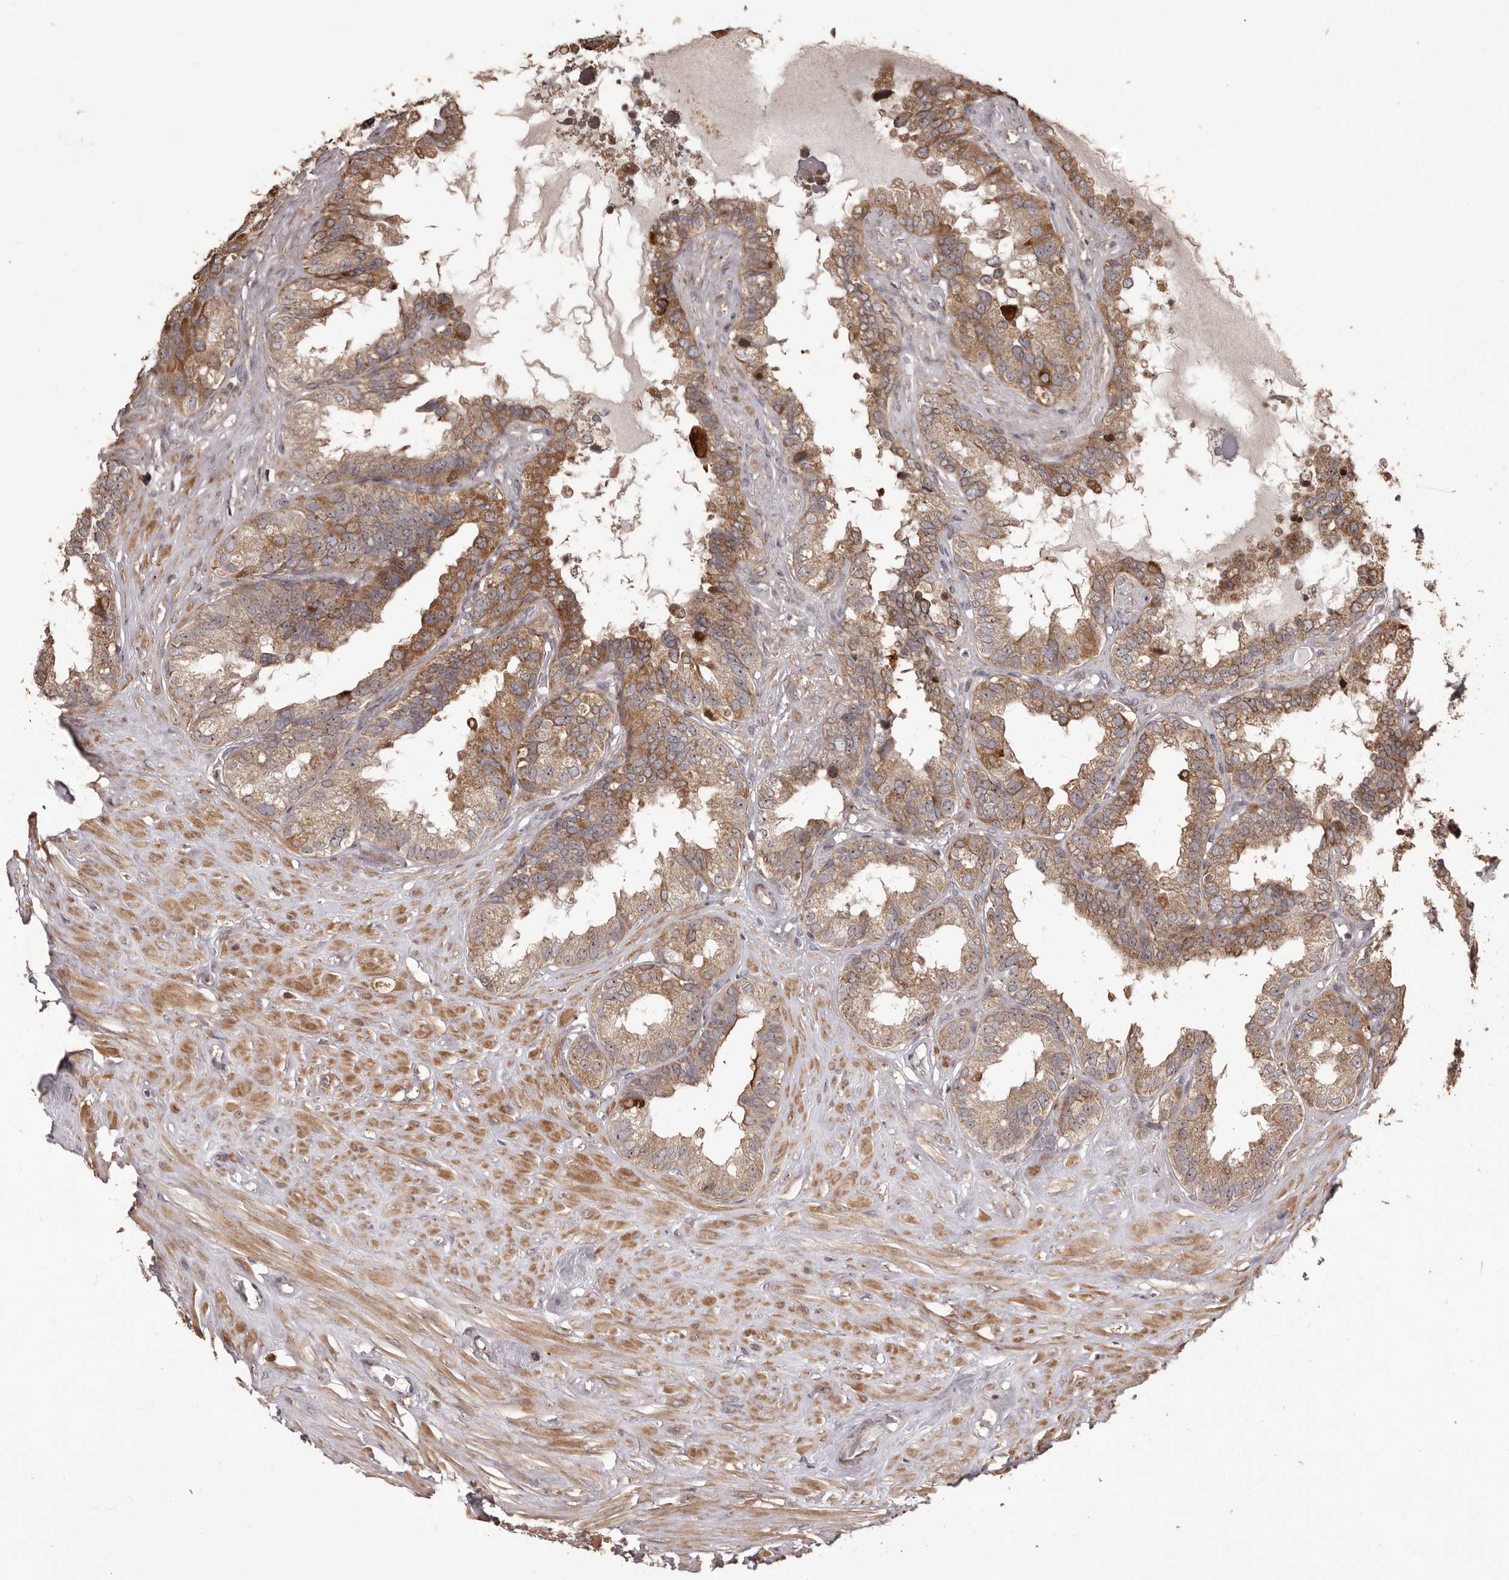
{"staining": {"intensity": "moderate", "quantity": ">75%", "location": "cytoplasmic/membranous"}, "tissue": "seminal vesicle", "cell_type": "Glandular cells", "image_type": "normal", "snomed": [{"axis": "morphology", "description": "Normal tissue, NOS"}, {"axis": "topography", "description": "Seminal veicle"}], "caption": "Immunohistochemistry (IHC) micrograph of benign seminal vesicle stained for a protein (brown), which exhibits medium levels of moderate cytoplasmic/membranous positivity in approximately >75% of glandular cells.", "gene": "ZCCHC7", "patient": {"sex": "male", "age": 80}}